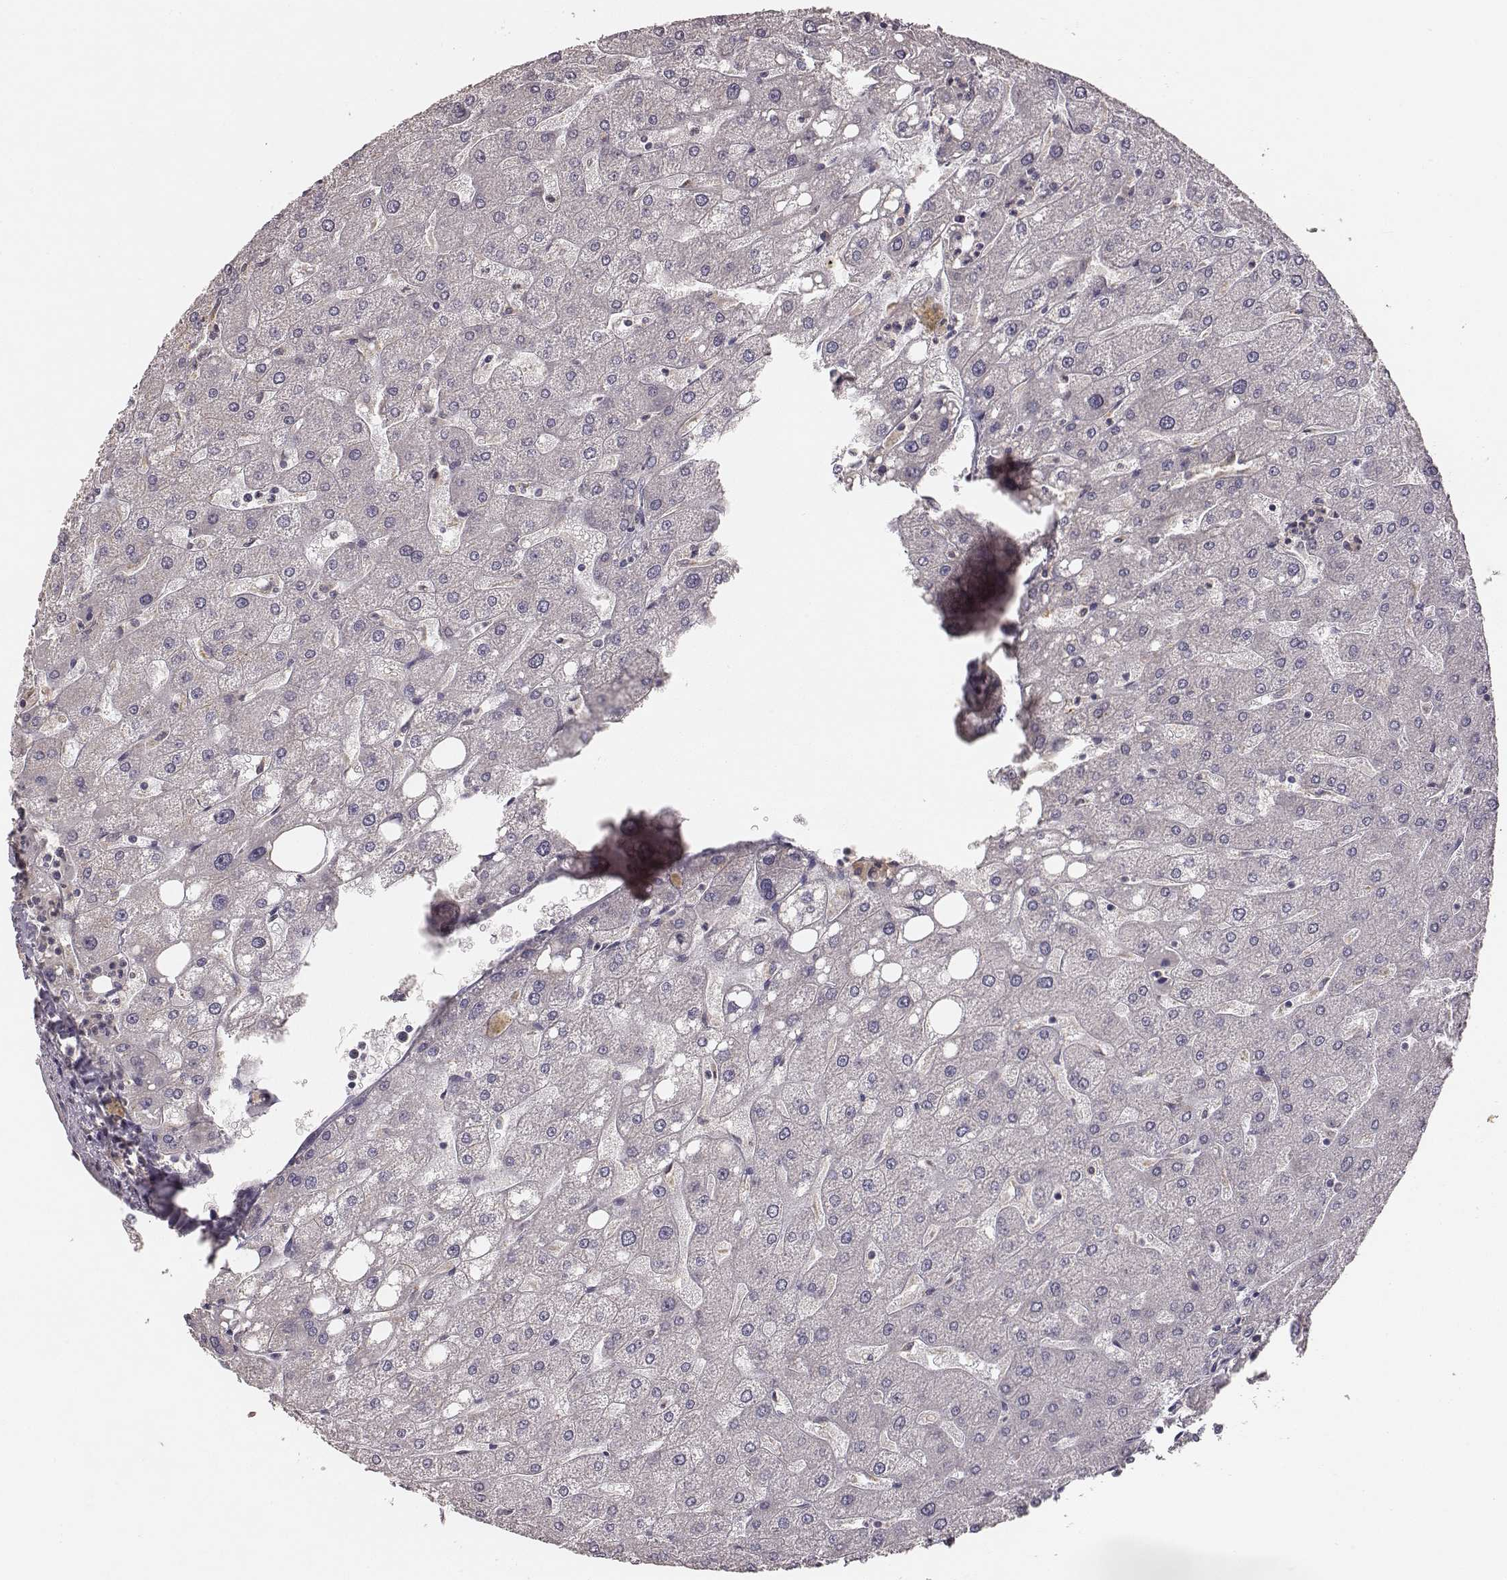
{"staining": {"intensity": "negative", "quantity": "none", "location": "none"}, "tissue": "liver", "cell_type": "Cholangiocytes", "image_type": "normal", "snomed": [{"axis": "morphology", "description": "Normal tissue, NOS"}, {"axis": "topography", "description": "Liver"}], "caption": "A high-resolution photomicrograph shows immunohistochemistry staining of normal liver, which shows no significant positivity in cholangiocytes. (DAB IHC with hematoxylin counter stain).", "gene": "VPS26A", "patient": {"sex": "male", "age": 67}}